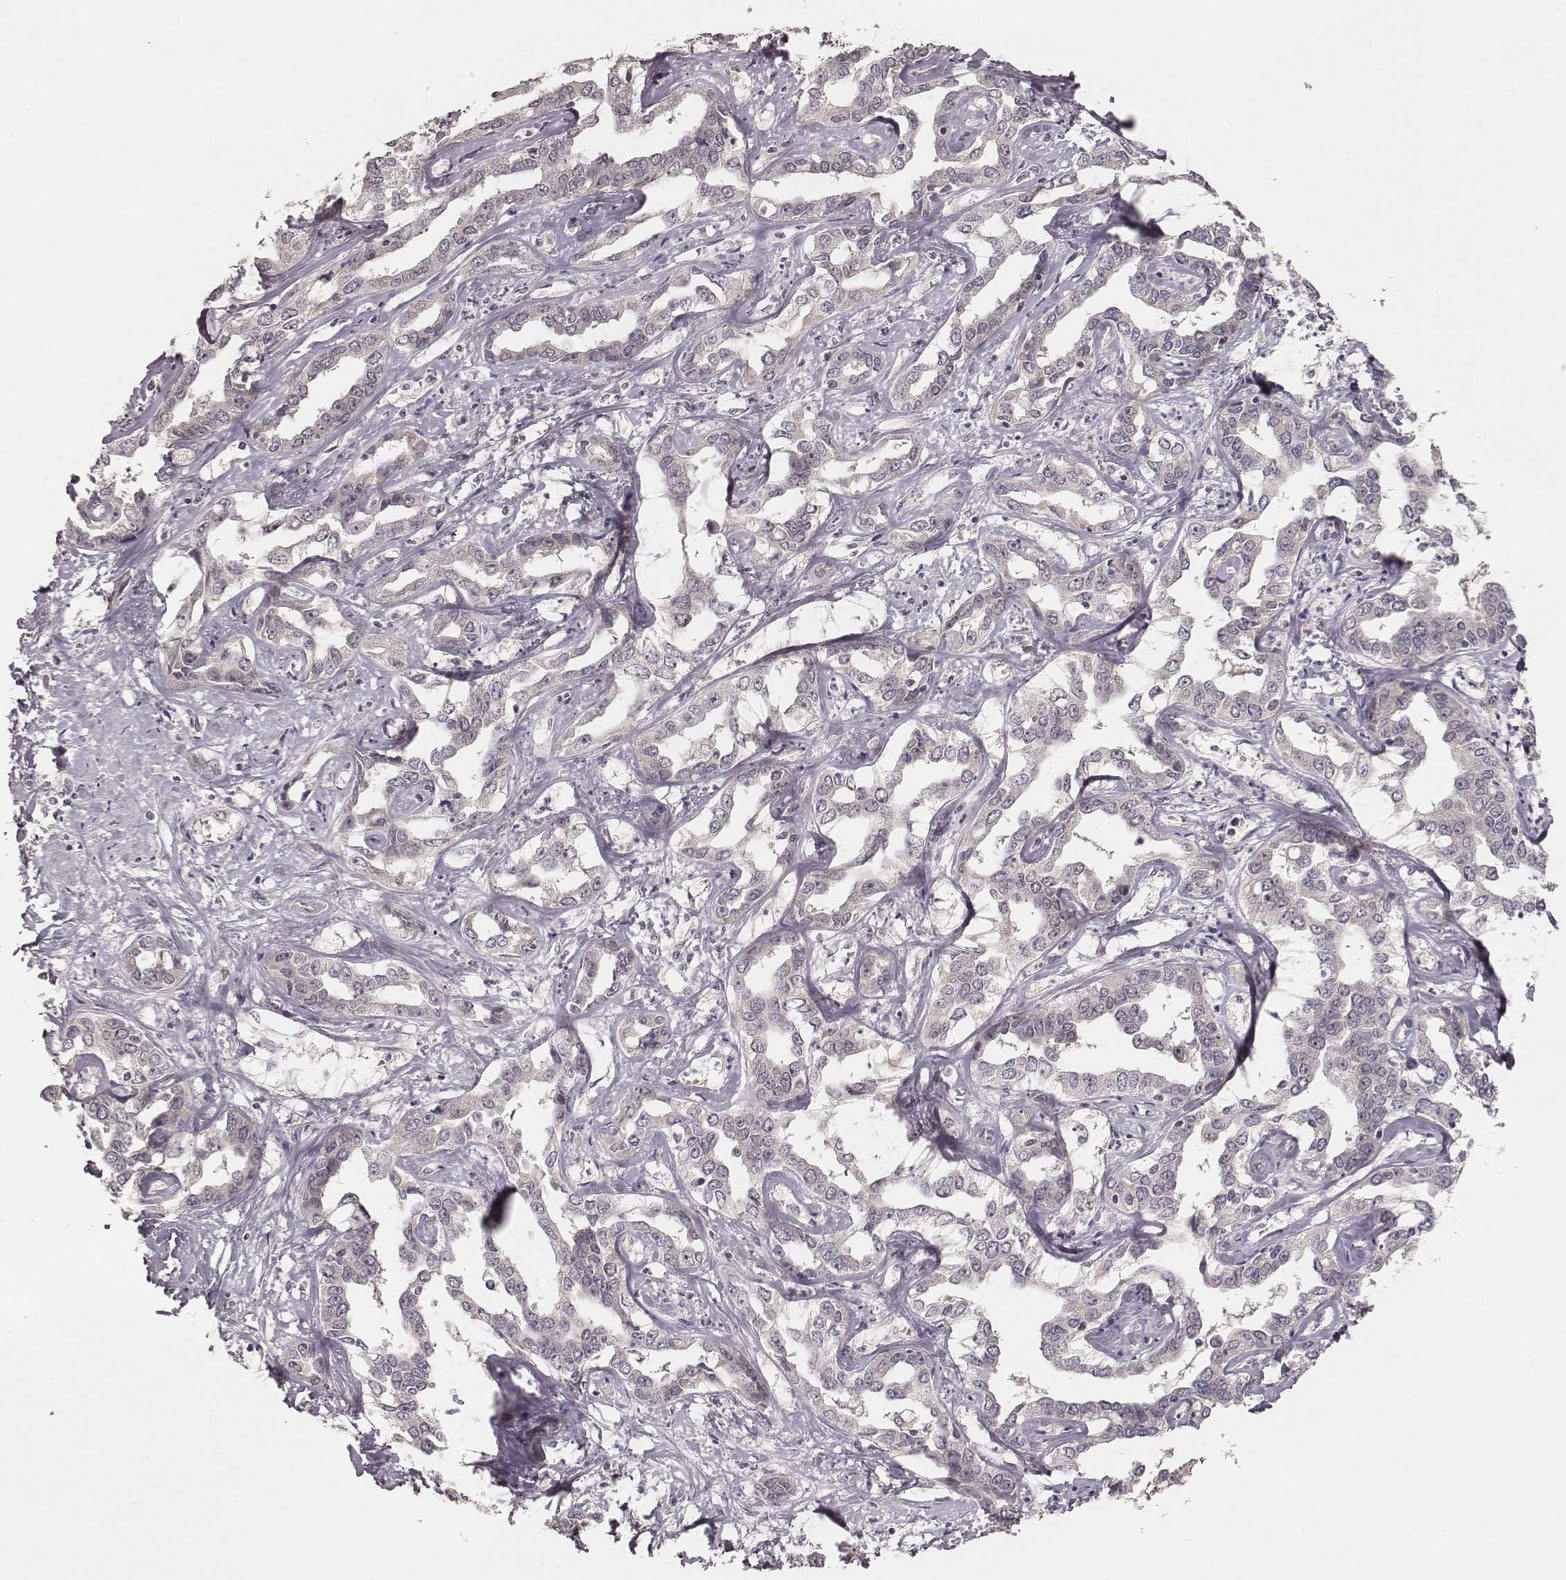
{"staining": {"intensity": "negative", "quantity": "none", "location": "none"}, "tissue": "liver cancer", "cell_type": "Tumor cells", "image_type": "cancer", "snomed": [{"axis": "morphology", "description": "Cholangiocarcinoma"}, {"axis": "topography", "description": "Liver"}], "caption": "High magnification brightfield microscopy of liver cancer stained with DAB (brown) and counterstained with hematoxylin (blue): tumor cells show no significant positivity.", "gene": "LY6K", "patient": {"sex": "male", "age": 59}}